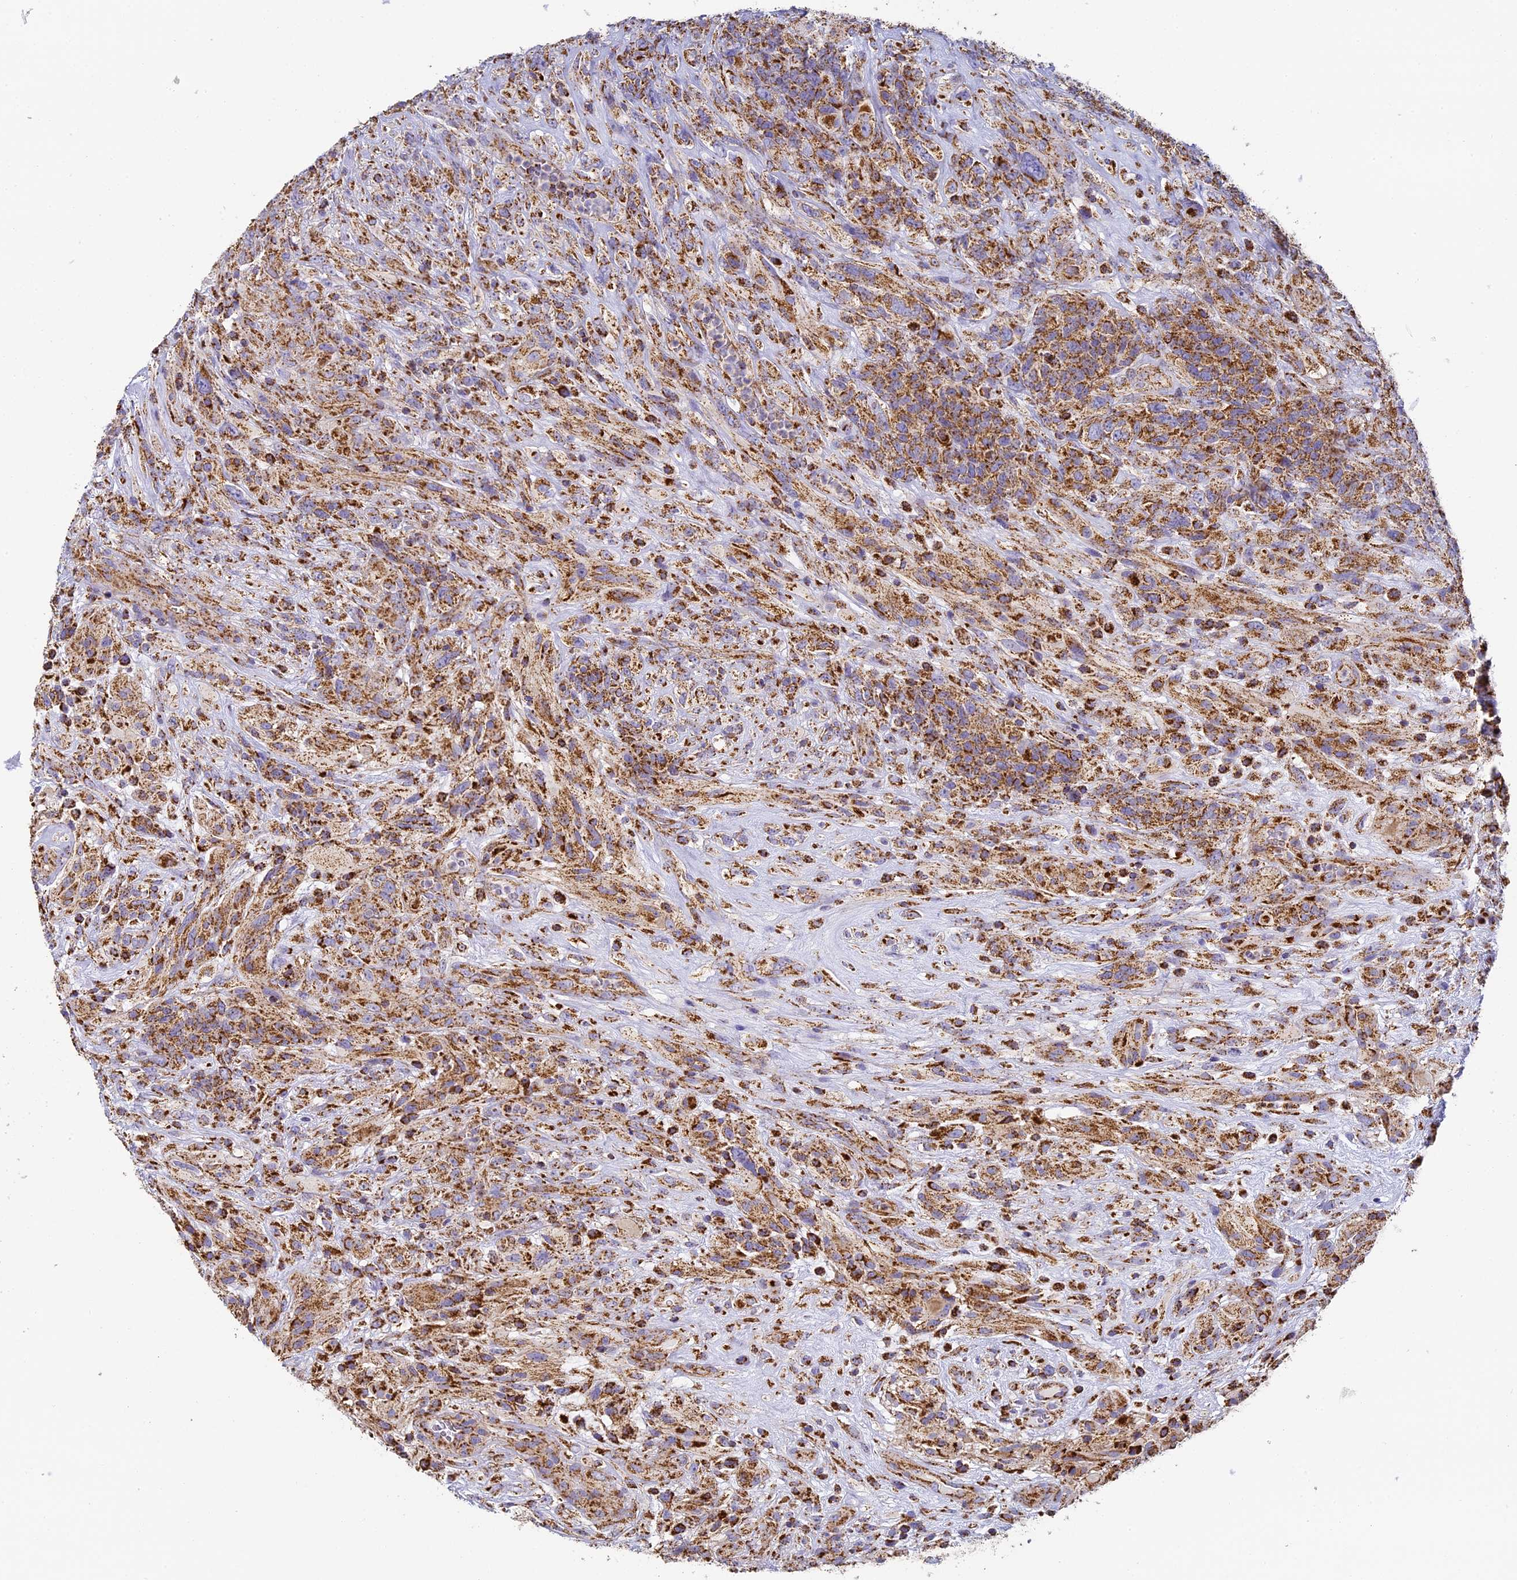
{"staining": {"intensity": "moderate", "quantity": ">75%", "location": "cytoplasmic/membranous"}, "tissue": "glioma", "cell_type": "Tumor cells", "image_type": "cancer", "snomed": [{"axis": "morphology", "description": "Glioma, malignant, High grade"}, {"axis": "topography", "description": "Brain"}], "caption": "Human high-grade glioma (malignant) stained with a protein marker shows moderate staining in tumor cells.", "gene": "STK17A", "patient": {"sex": "male", "age": 61}}